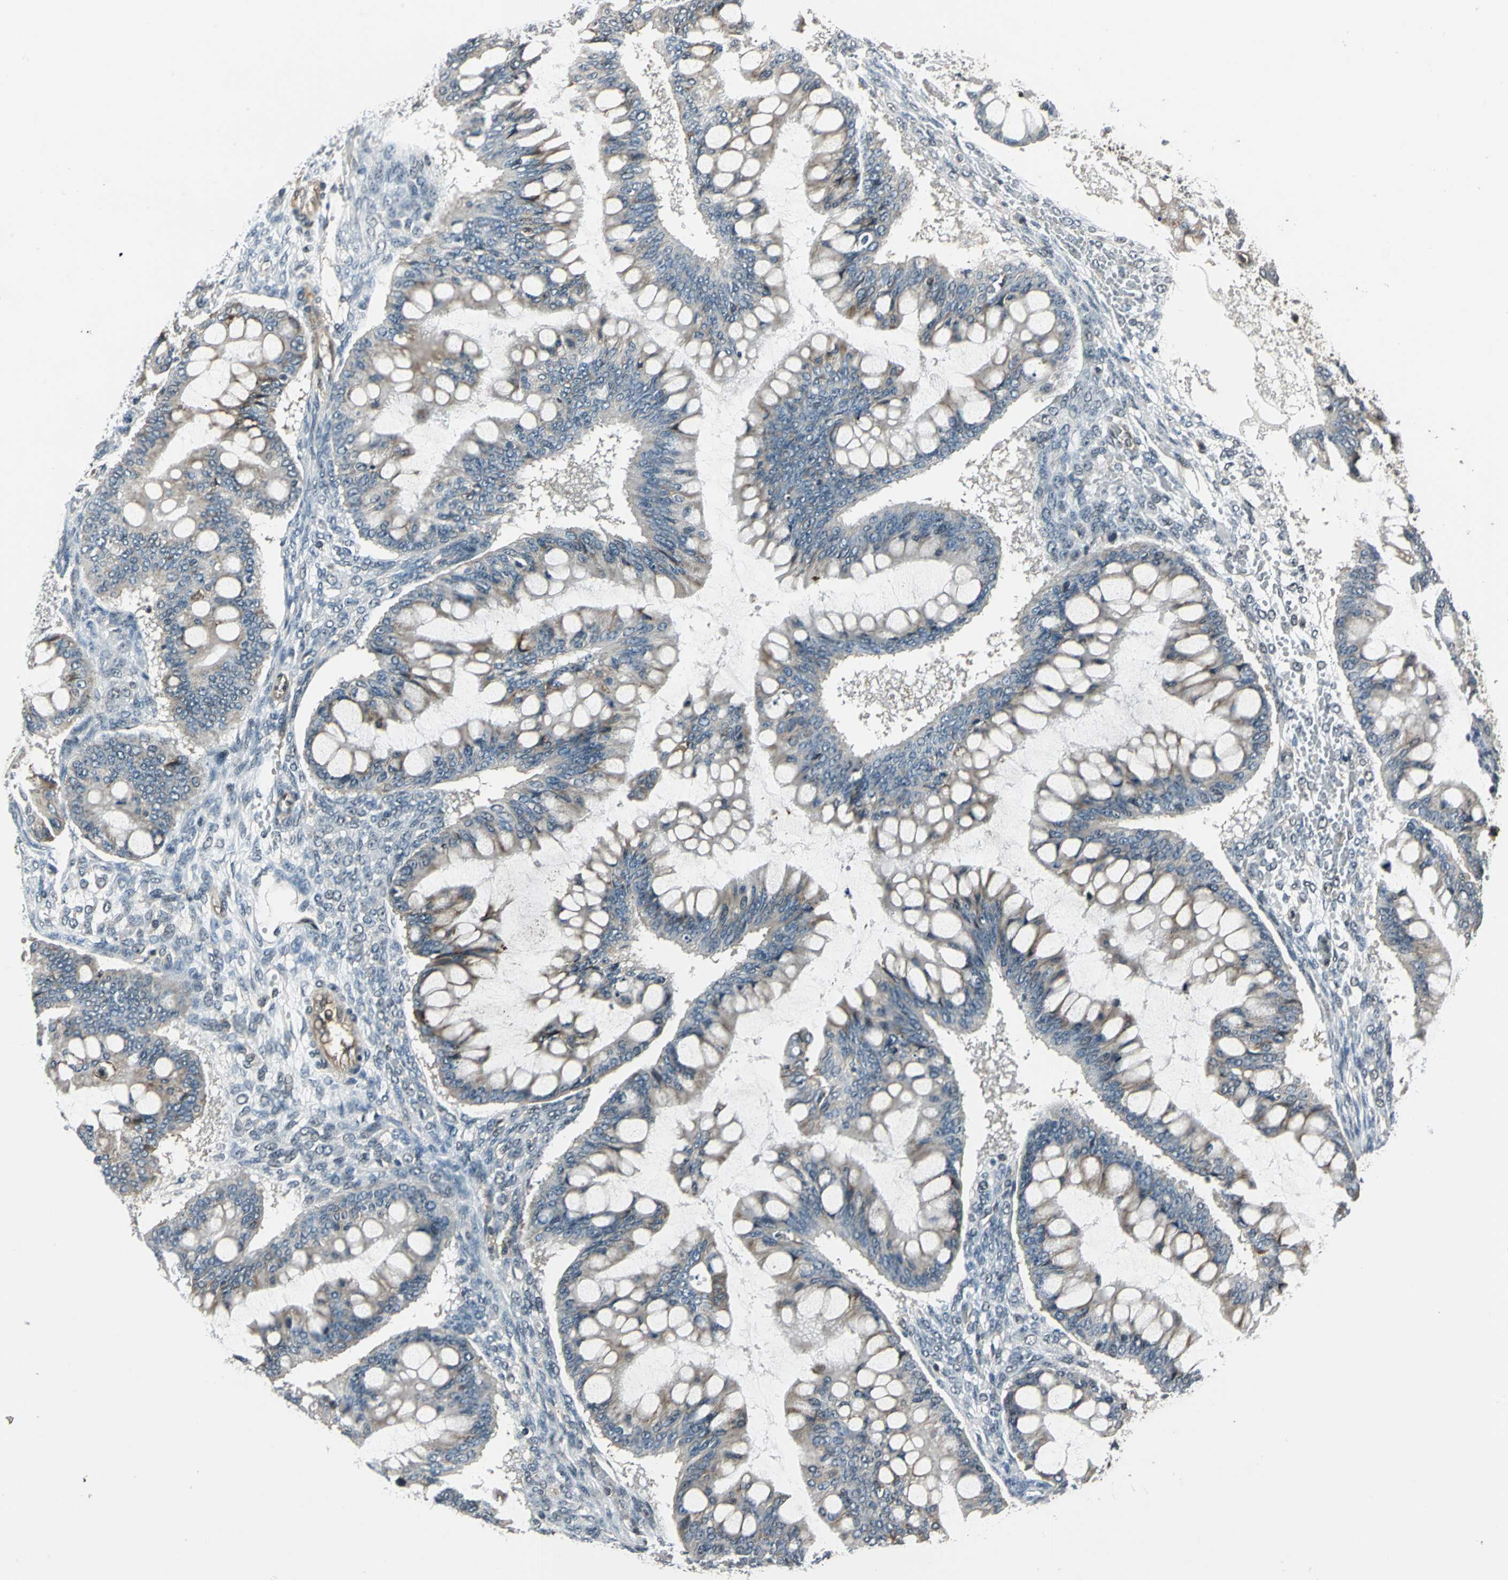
{"staining": {"intensity": "weak", "quantity": "25%-75%", "location": "cytoplasmic/membranous"}, "tissue": "ovarian cancer", "cell_type": "Tumor cells", "image_type": "cancer", "snomed": [{"axis": "morphology", "description": "Cystadenocarcinoma, mucinous, NOS"}, {"axis": "topography", "description": "Ovary"}], "caption": "About 25%-75% of tumor cells in ovarian cancer exhibit weak cytoplasmic/membranous protein expression as visualized by brown immunohistochemical staining.", "gene": "NR2C2", "patient": {"sex": "female", "age": 73}}